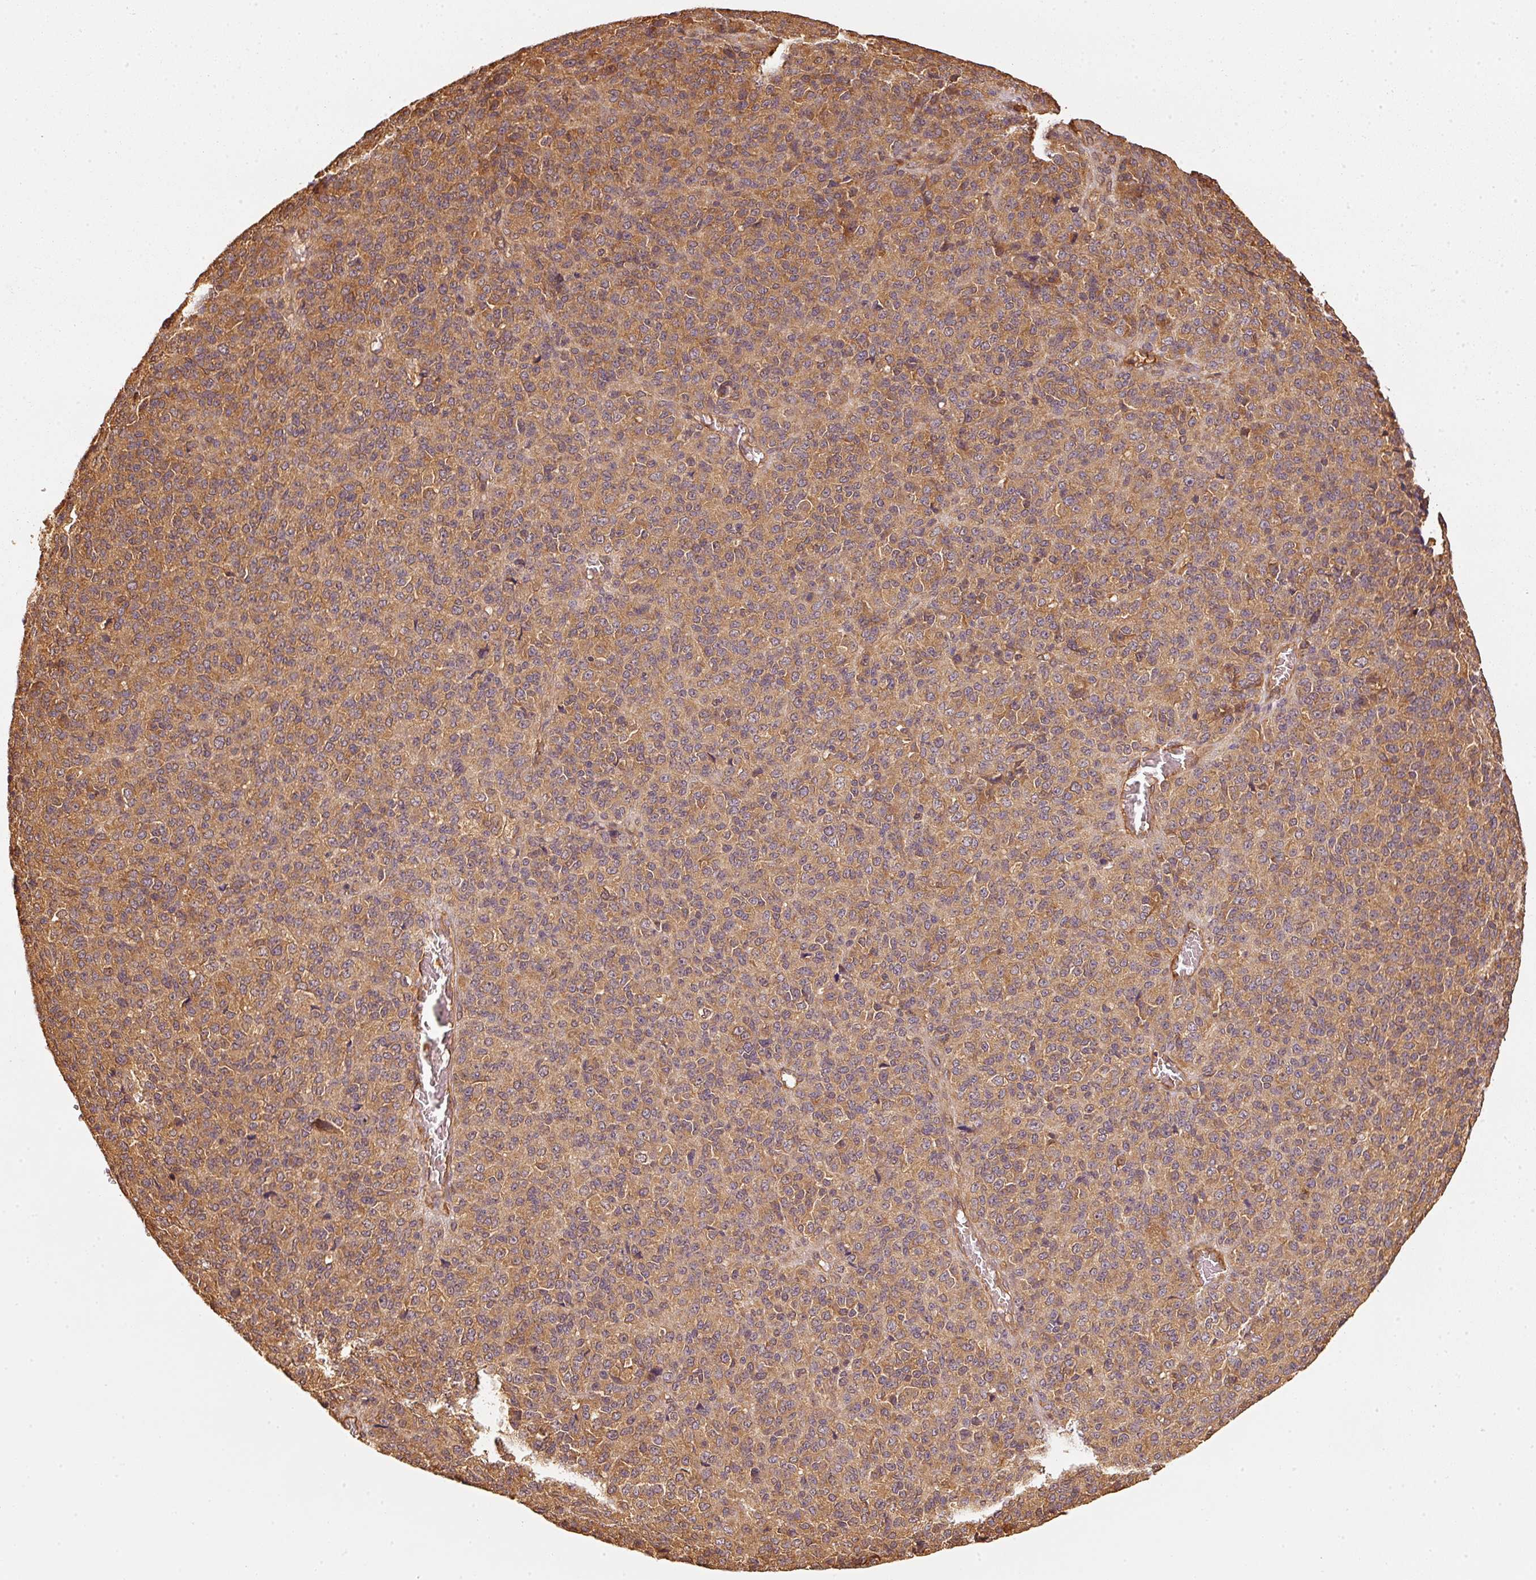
{"staining": {"intensity": "moderate", "quantity": ">75%", "location": "cytoplasmic/membranous"}, "tissue": "melanoma", "cell_type": "Tumor cells", "image_type": "cancer", "snomed": [{"axis": "morphology", "description": "Malignant melanoma, Metastatic site"}, {"axis": "topography", "description": "Brain"}], "caption": "Tumor cells reveal medium levels of moderate cytoplasmic/membranous staining in about >75% of cells in human melanoma.", "gene": "STAU1", "patient": {"sex": "female", "age": 56}}